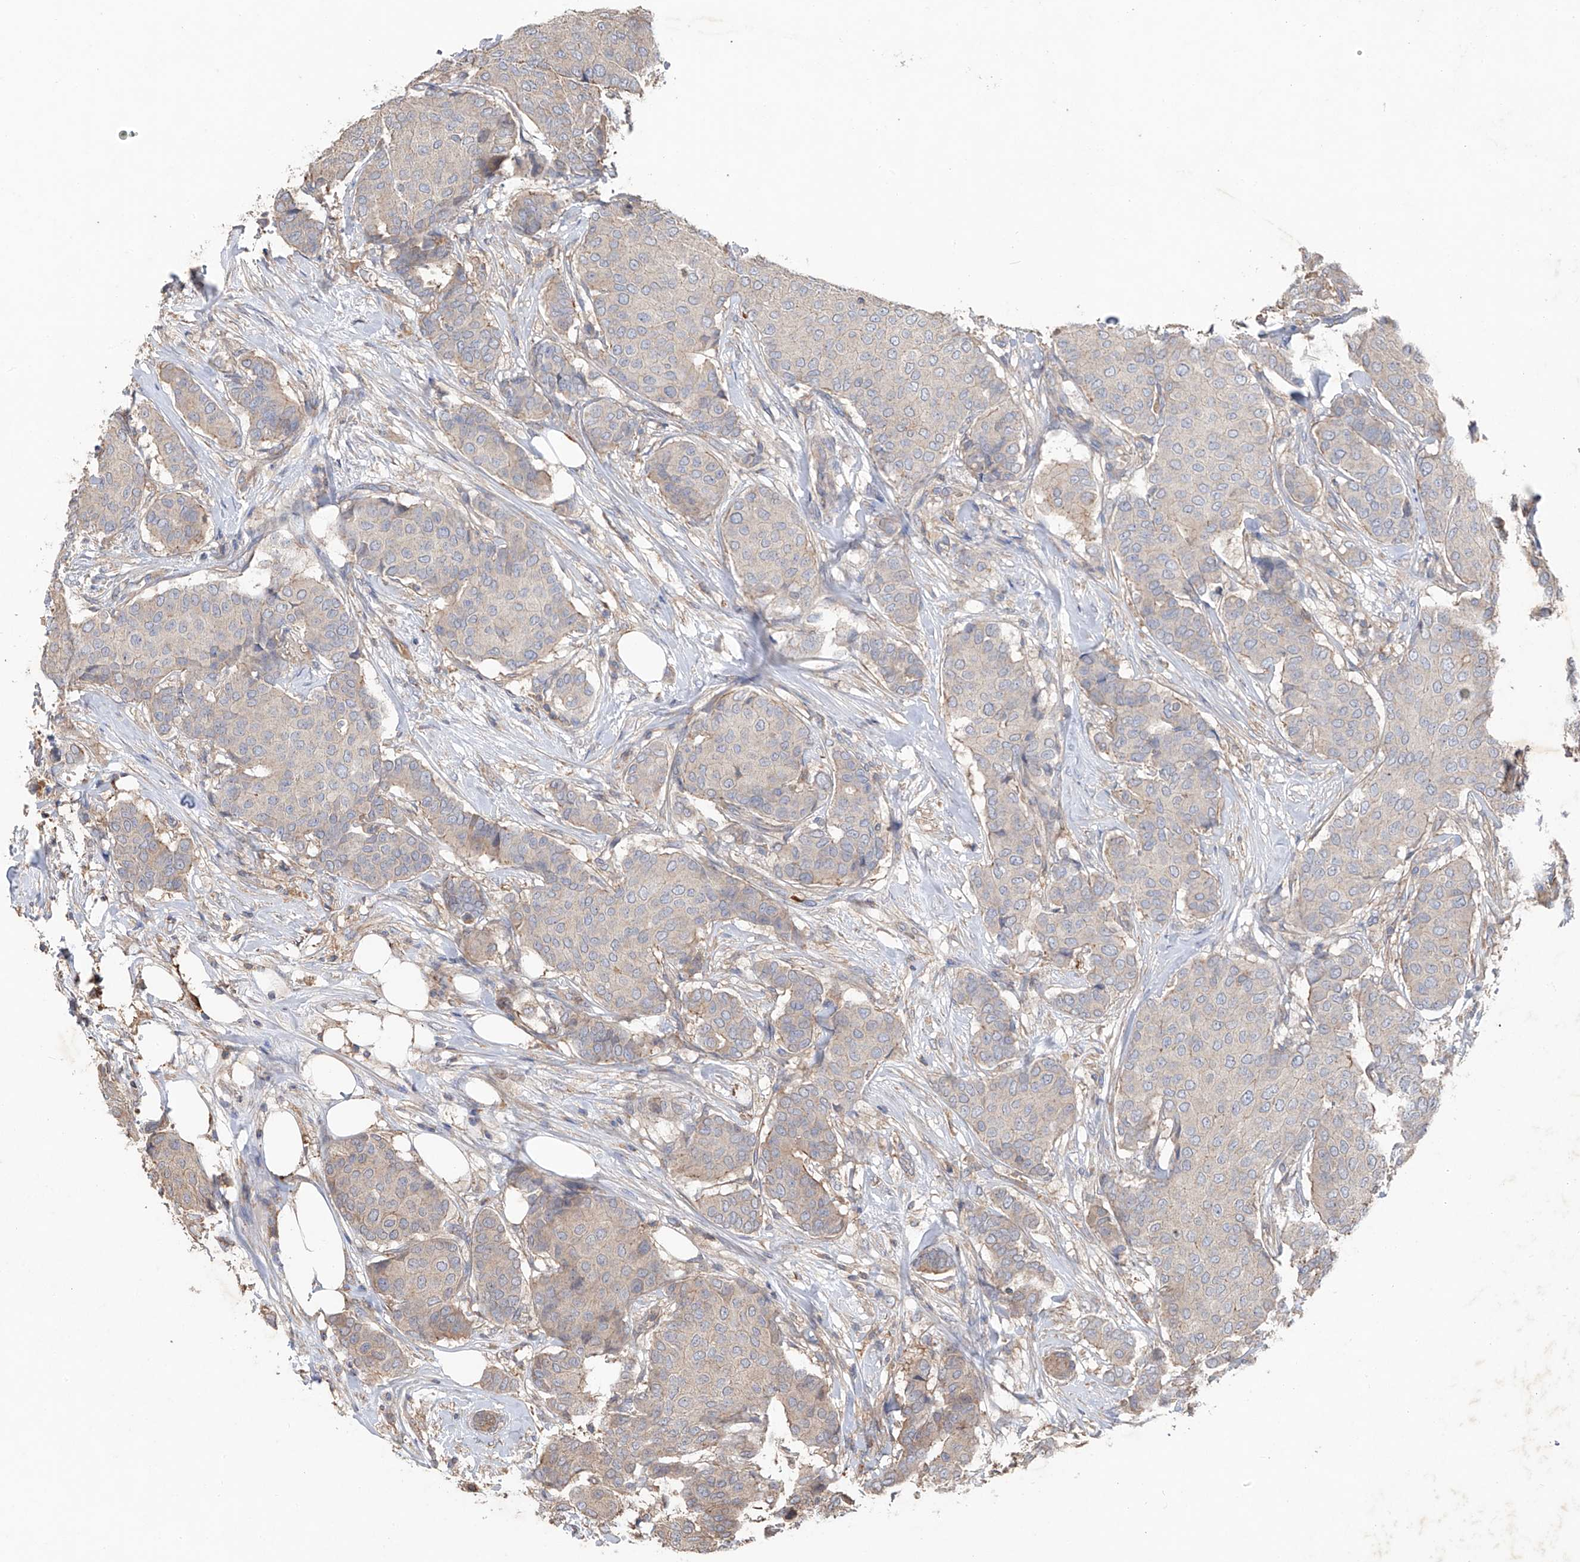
{"staining": {"intensity": "weak", "quantity": "<25%", "location": "cytoplasmic/membranous"}, "tissue": "breast cancer", "cell_type": "Tumor cells", "image_type": "cancer", "snomed": [{"axis": "morphology", "description": "Duct carcinoma"}, {"axis": "topography", "description": "Breast"}], "caption": "Human breast infiltrating ductal carcinoma stained for a protein using immunohistochemistry demonstrates no staining in tumor cells.", "gene": "EDN1", "patient": {"sex": "female", "age": 75}}